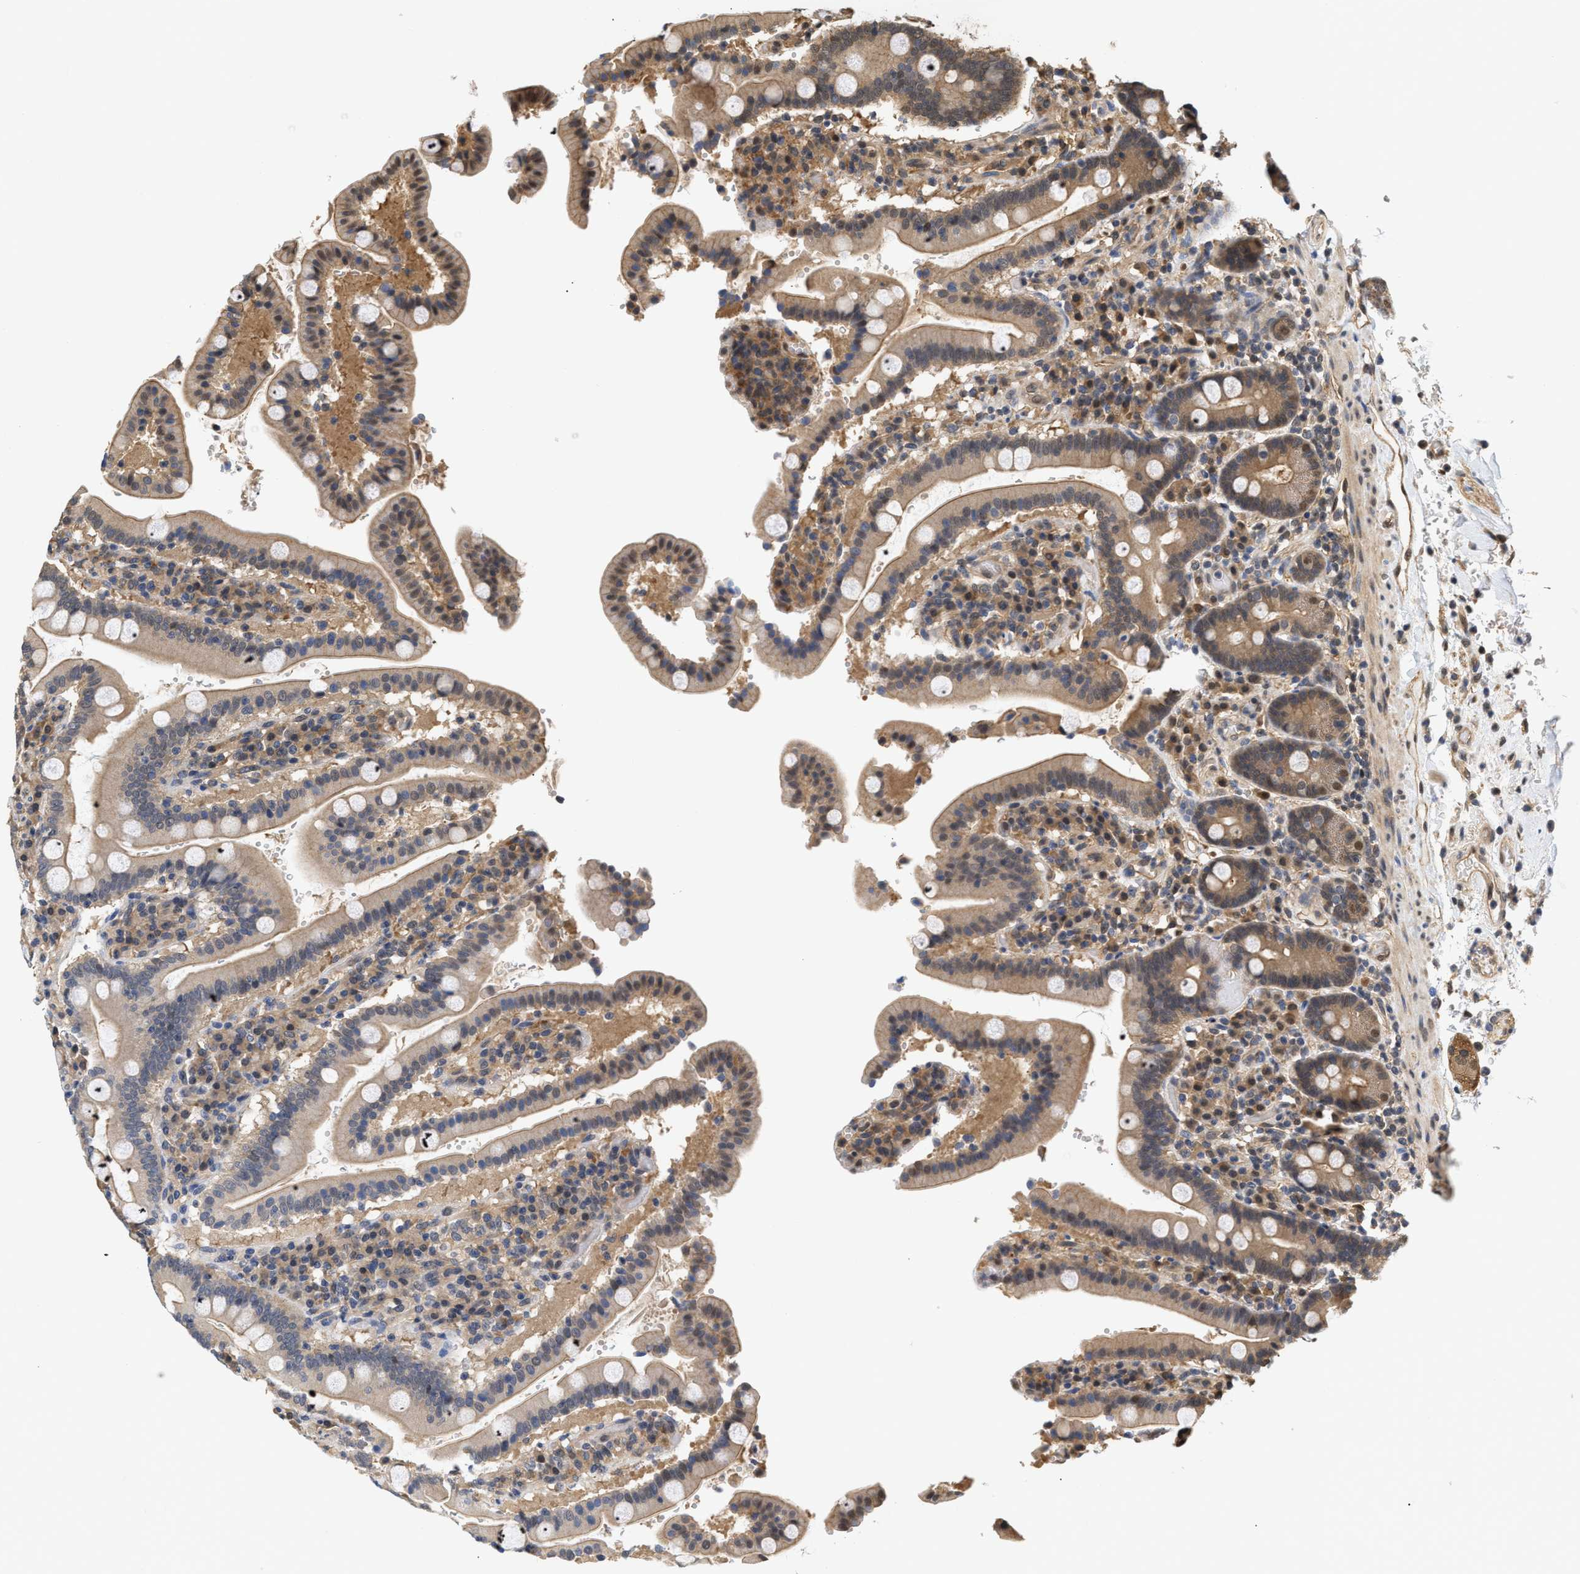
{"staining": {"intensity": "weak", "quantity": "25%-75%", "location": "cytoplasmic/membranous"}, "tissue": "duodenum", "cell_type": "Glandular cells", "image_type": "normal", "snomed": [{"axis": "morphology", "description": "Normal tissue, NOS"}, {"axis": "topography", "description": "Small intestine, NOS"}], "caption": "Benign duodenum exhibits weak cytoplasmic/membranous staining in approximately 25%-75% of glandular cells, visualized by immunohistochemistry. Nuclei are stained in blue.", "gene": "SCAI", "patient": {"sex": "female", "age": 71}}